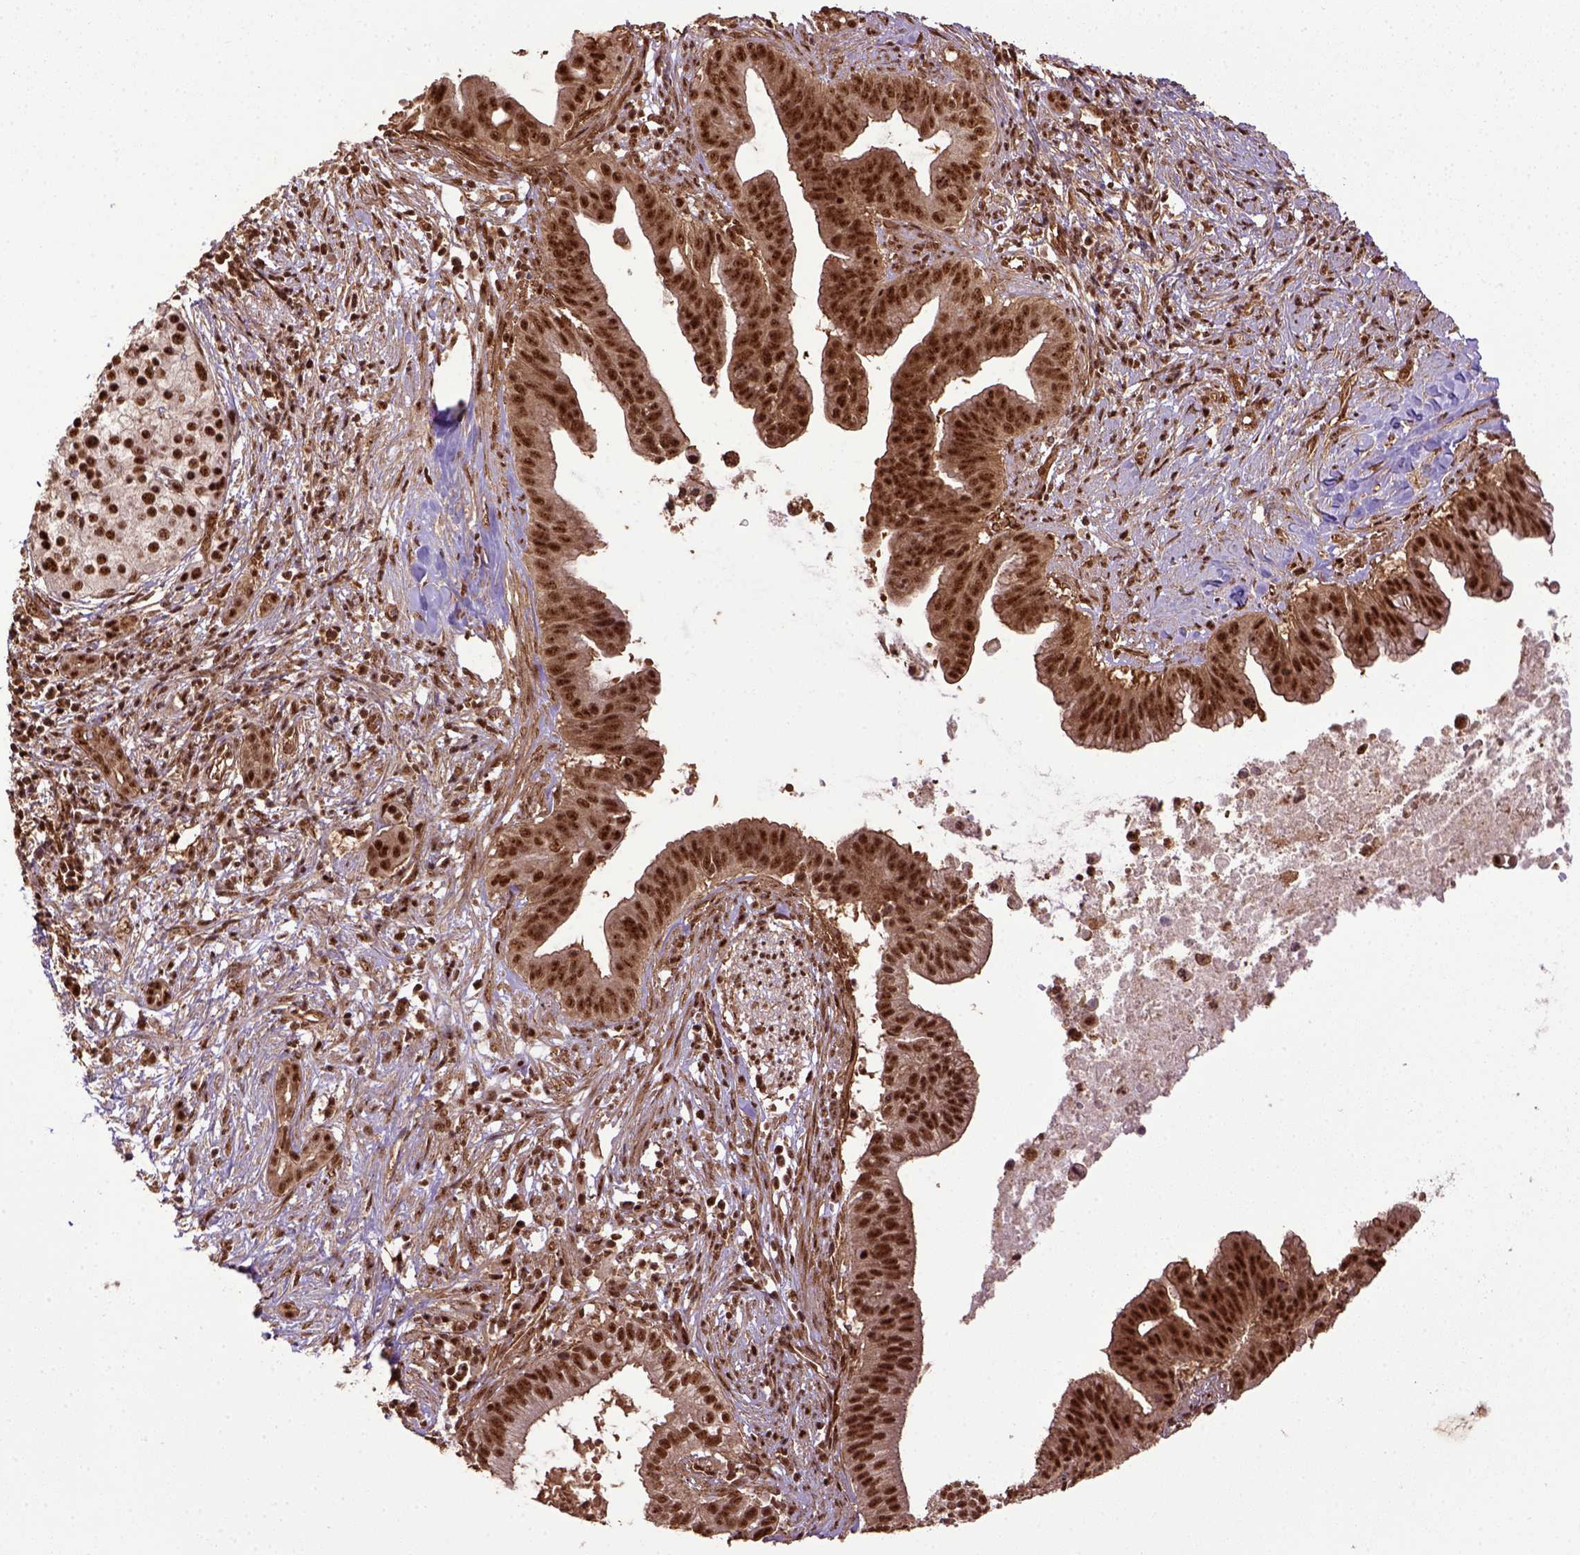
{"staining": {"intensity": "strong", "quantity": ">75%", "location": "nuclear"}, "tissue": "pancreatic cancer", "cell_type": "Tumor cells", "image_type": "cancer", "snomed": [{"axis": "morphology", "description": "Adenocarcinoma, NOS"}, {"axis": "topography", "description": "Pancreas"}], "caption": "Protein expression analysis of pancreatic cancer (adenocarcinoma) shows strong nuclear staining in about >75% of tumor cells. (Stains: DAB in brown, nuclei in blue, Microscopy: brightfield microscopy at high magnification).", "gene": "PPIG", "patient": {"sex": "male", "age": 61}}